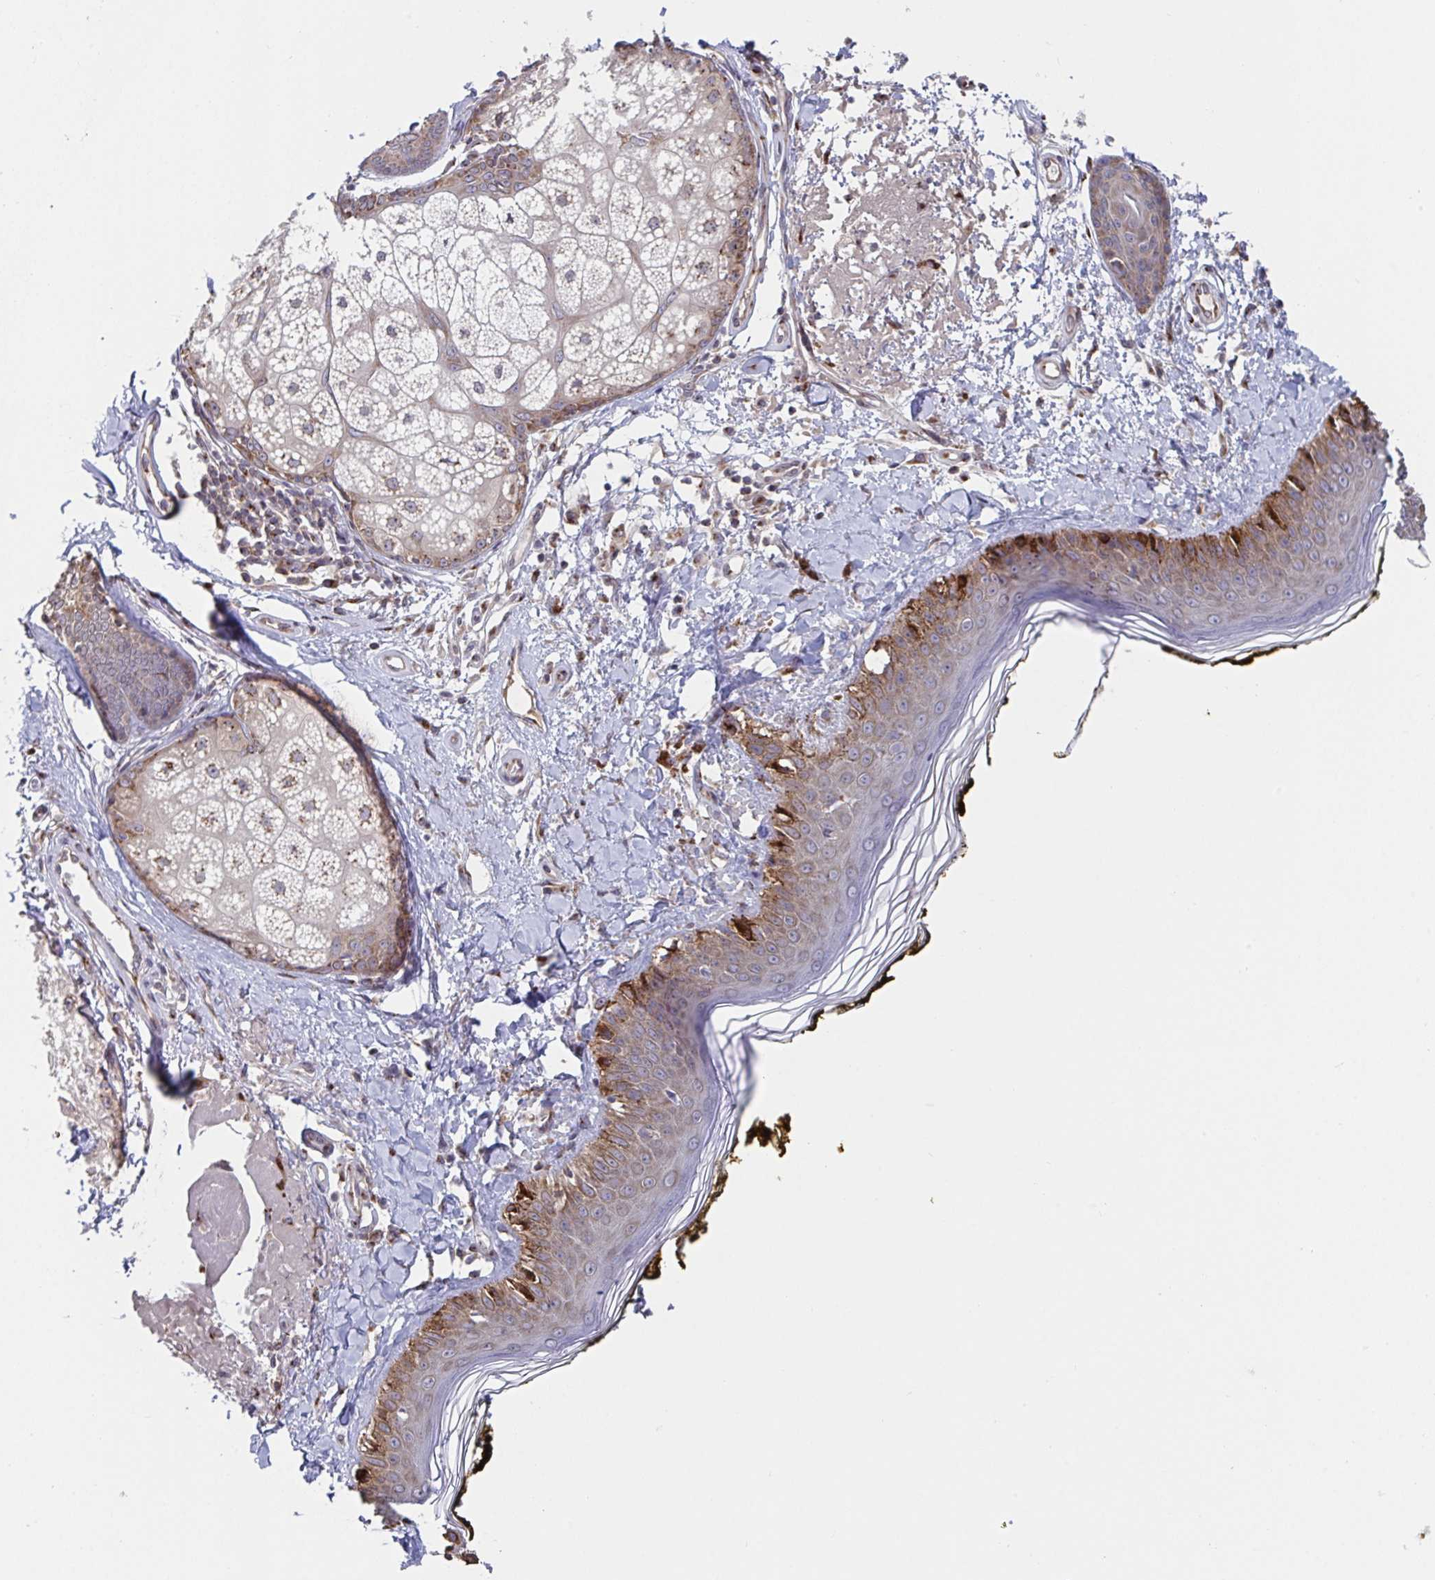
{"staining": {"intensity": "weak", "quantity": ">75%", "location": "cytoplasmic/membranous"}, "tissue": "skin", "cell_type": "Fibroblasts", "image_type": "normal", "snomed": [{"axis": "morphology", "description": "Normal tissue, NOS"}, {"axis": "topography", "description": "Skin"}], "caption": "Skin stained with immunohistochemistry exhibits weak cytoplasmic/membranous staining in about >75% of fibroblasts.", "gene": "ATP5MJ", "patient": {"sex": "male", "age": 76}}